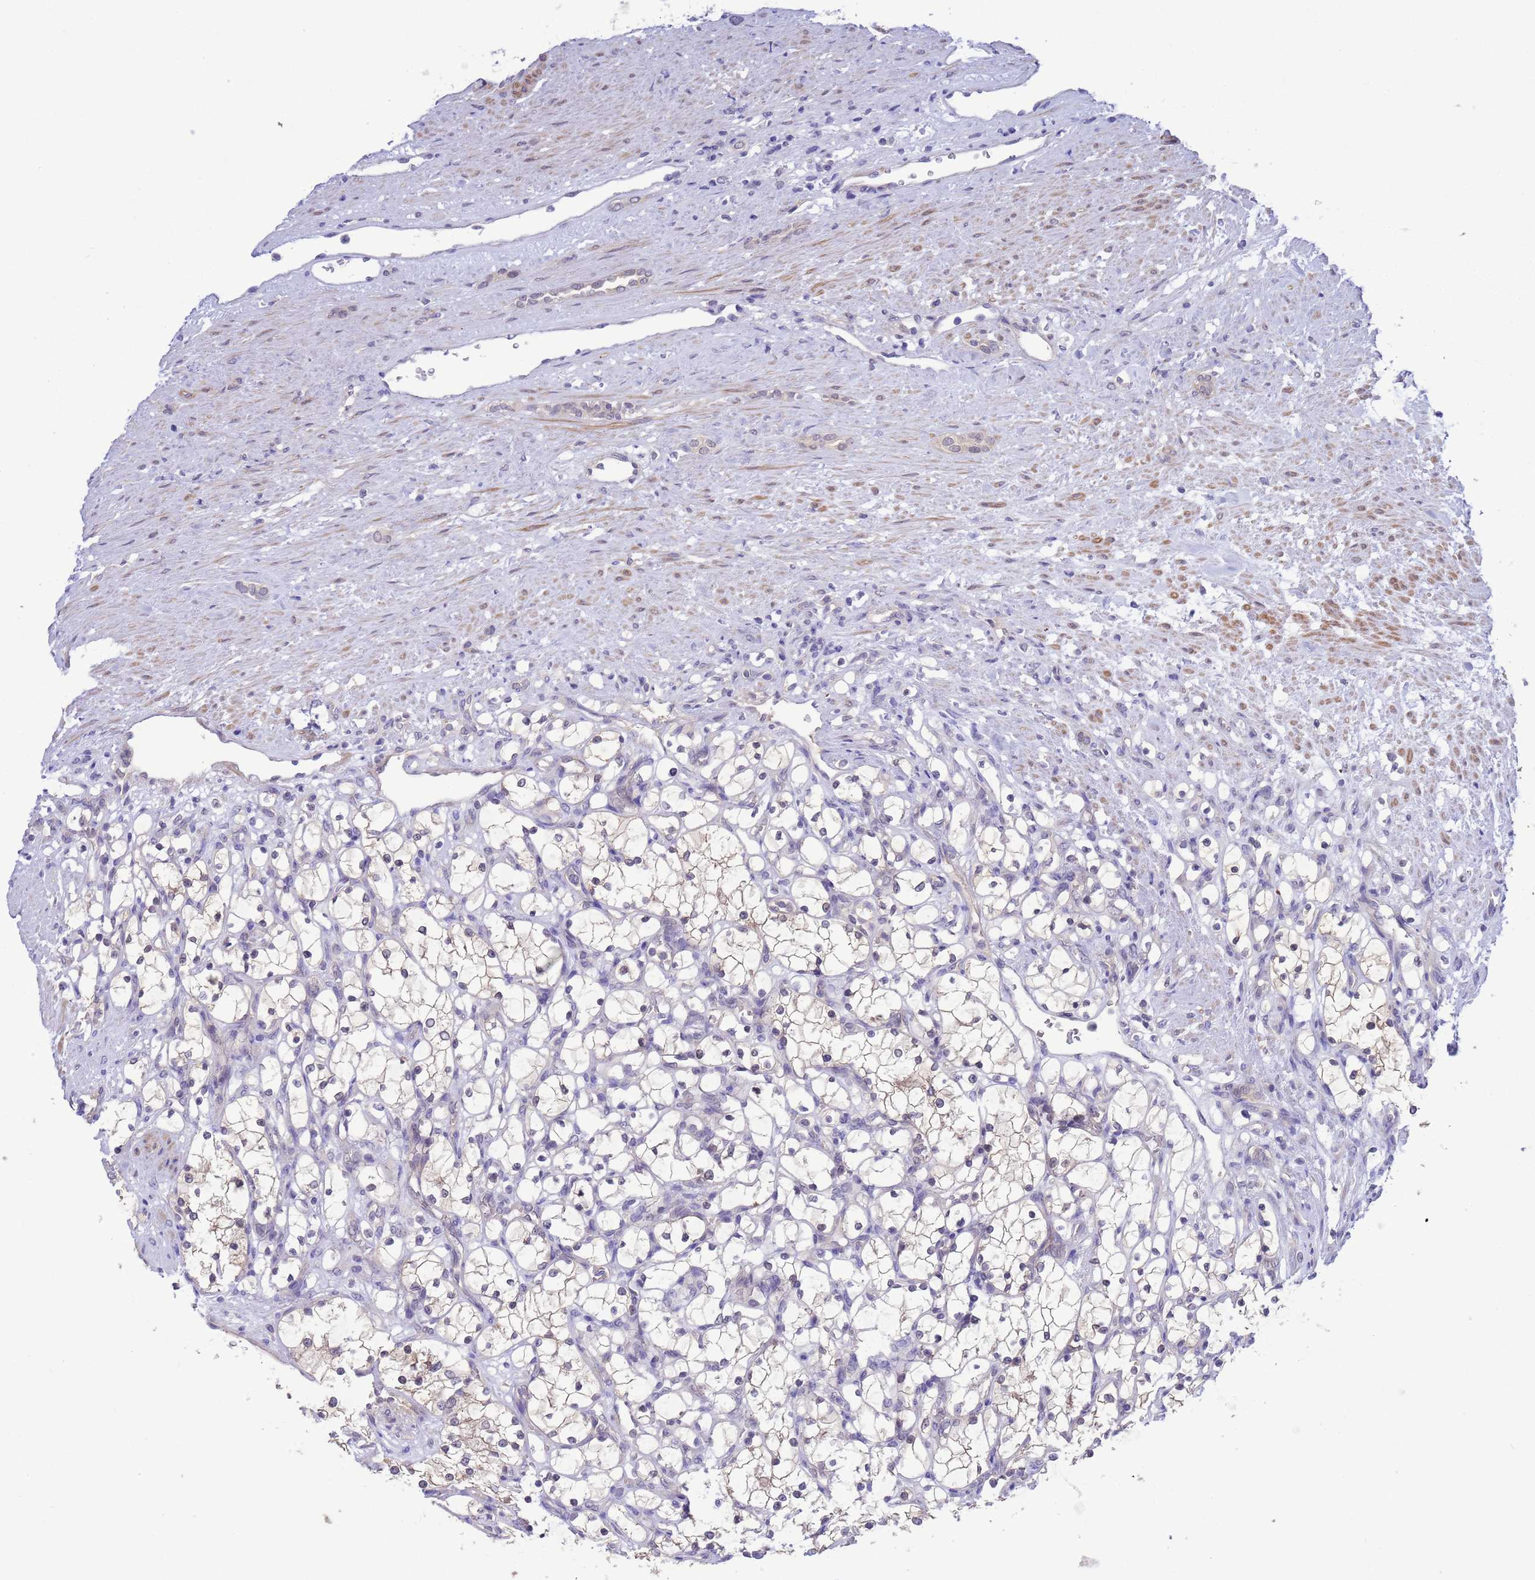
{"staining": {"intensity": "negative", "quantity": "none", "location": "none"}, "tissue": "renal cancer", "cell_type": "Tumor cells", "image_type": "cancer", "snomed": [{"axis": "morphology", "description": "Adenocarcinoma, NOS"}, {"axis": "topography", "description": "Kidney"}], "caption": "Immunohistochemistry (IHC) image of neoplastic tissue: adenocarcinoma (renal) stained with DAB (3,3'-diaminobenzidine) shows no significant protein expression in tumor cells. (Stains: DAB (3,3'-diaminobenzidine) IHC with hematoxylin counter stain, Microscopy: brightfield microscopy at high magnification).", "gene": "ZNF461", "patient": {"sex": "female", "age": 69}}